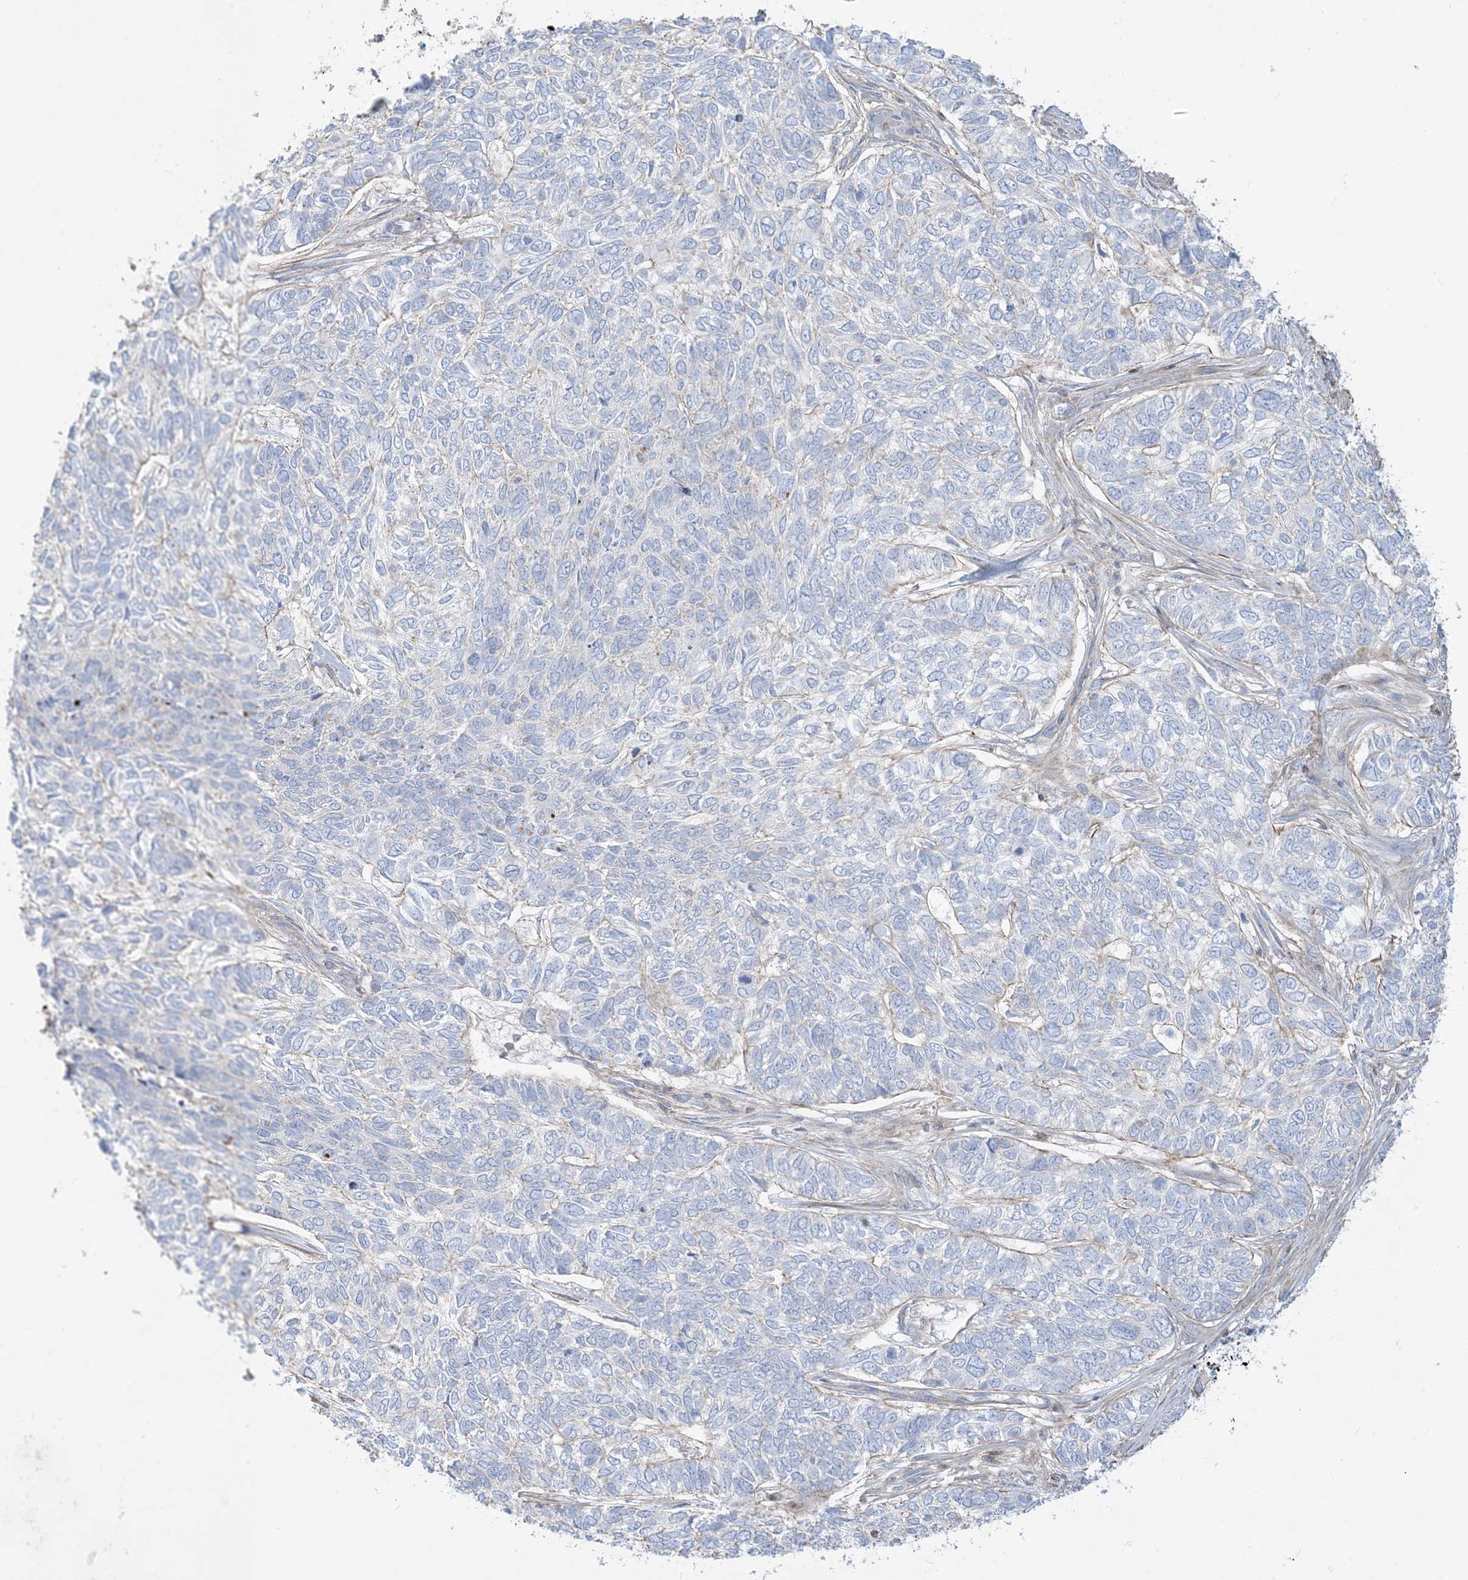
{"staining": {"intensity": "negative", "quantity": "none", "location": "none"}, "tissue": "skin cancer", "cell_type": "Tumor cells", "image_type": "cancer", "snomed": [{"axis": "morphology", "description": "Basal cell carcinoma"}, {"axis": "topography", "description": "Skin"}], "caption": "Protein analysis of skin basal cell carcinoma displays no significant staining in tumor cells.", "gene": "GTF3C2", "patient": {"sex": "female", "age": 65}}